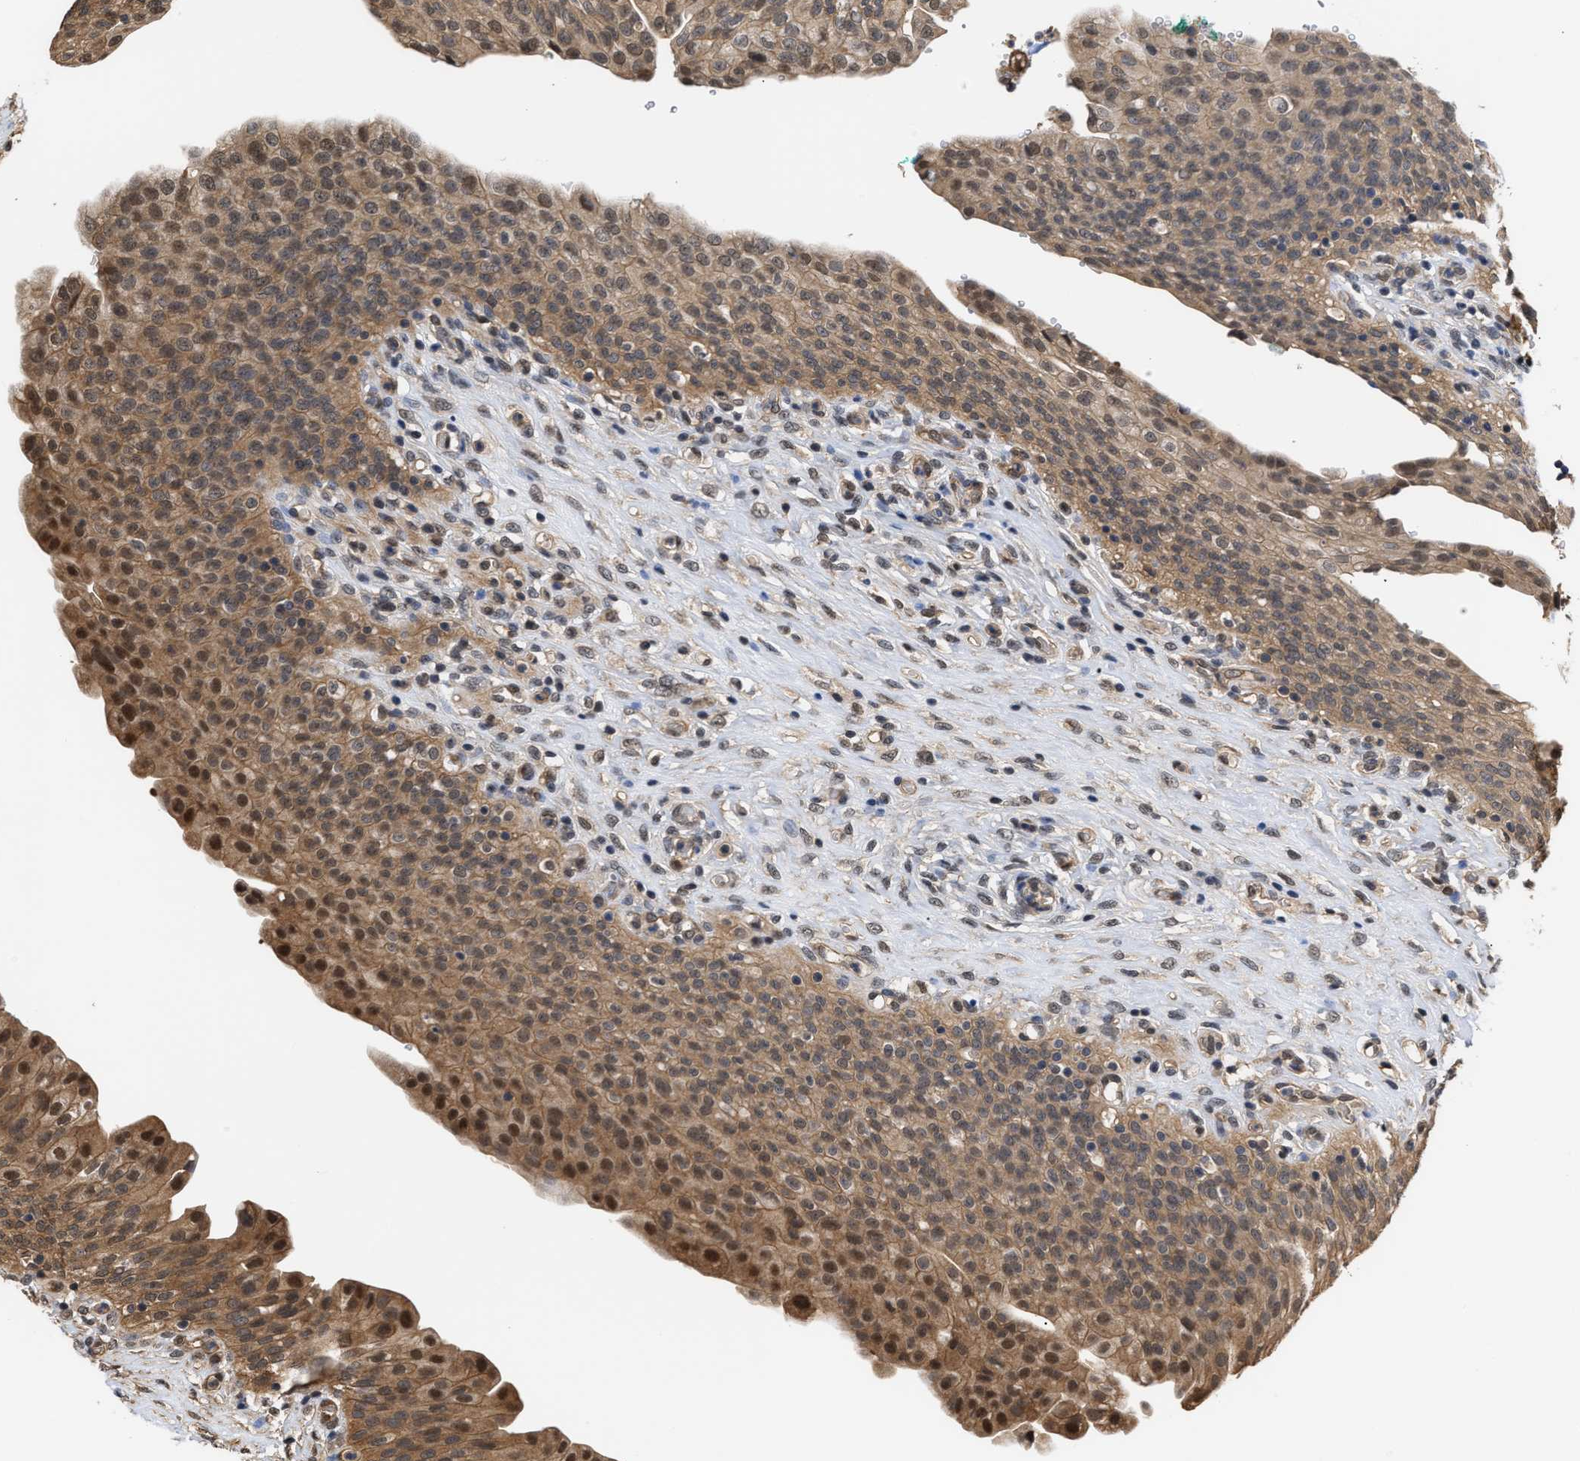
{"staining": {"intensity": "moderate", "quantity": ">75%", "location": "cytoplasmic/membranous,nuclear"}, "tissue": "urinary bladder", "cell_type": "Urothelial cells", "image_type": "normal", "snomed": [{"axis": "morphology", "description": "Urothelial carcinoma, High grade"}, {"axis": "topography", "description": "Urinary bladder"}], "caption": "Protein analysis of normal urinary bladder exhibits moderate cytoplasmic/membranous,nuclear positivity in approximately >75% of urothelial cells. The protein is stained brown, and the nuclei are stained in blue (DAB (3,3'-diaminobenzidine) IHC with brightfield microscopy, high magnification).", "gene": "SCAI", "patient": {"sex": "male", "age": 46}}